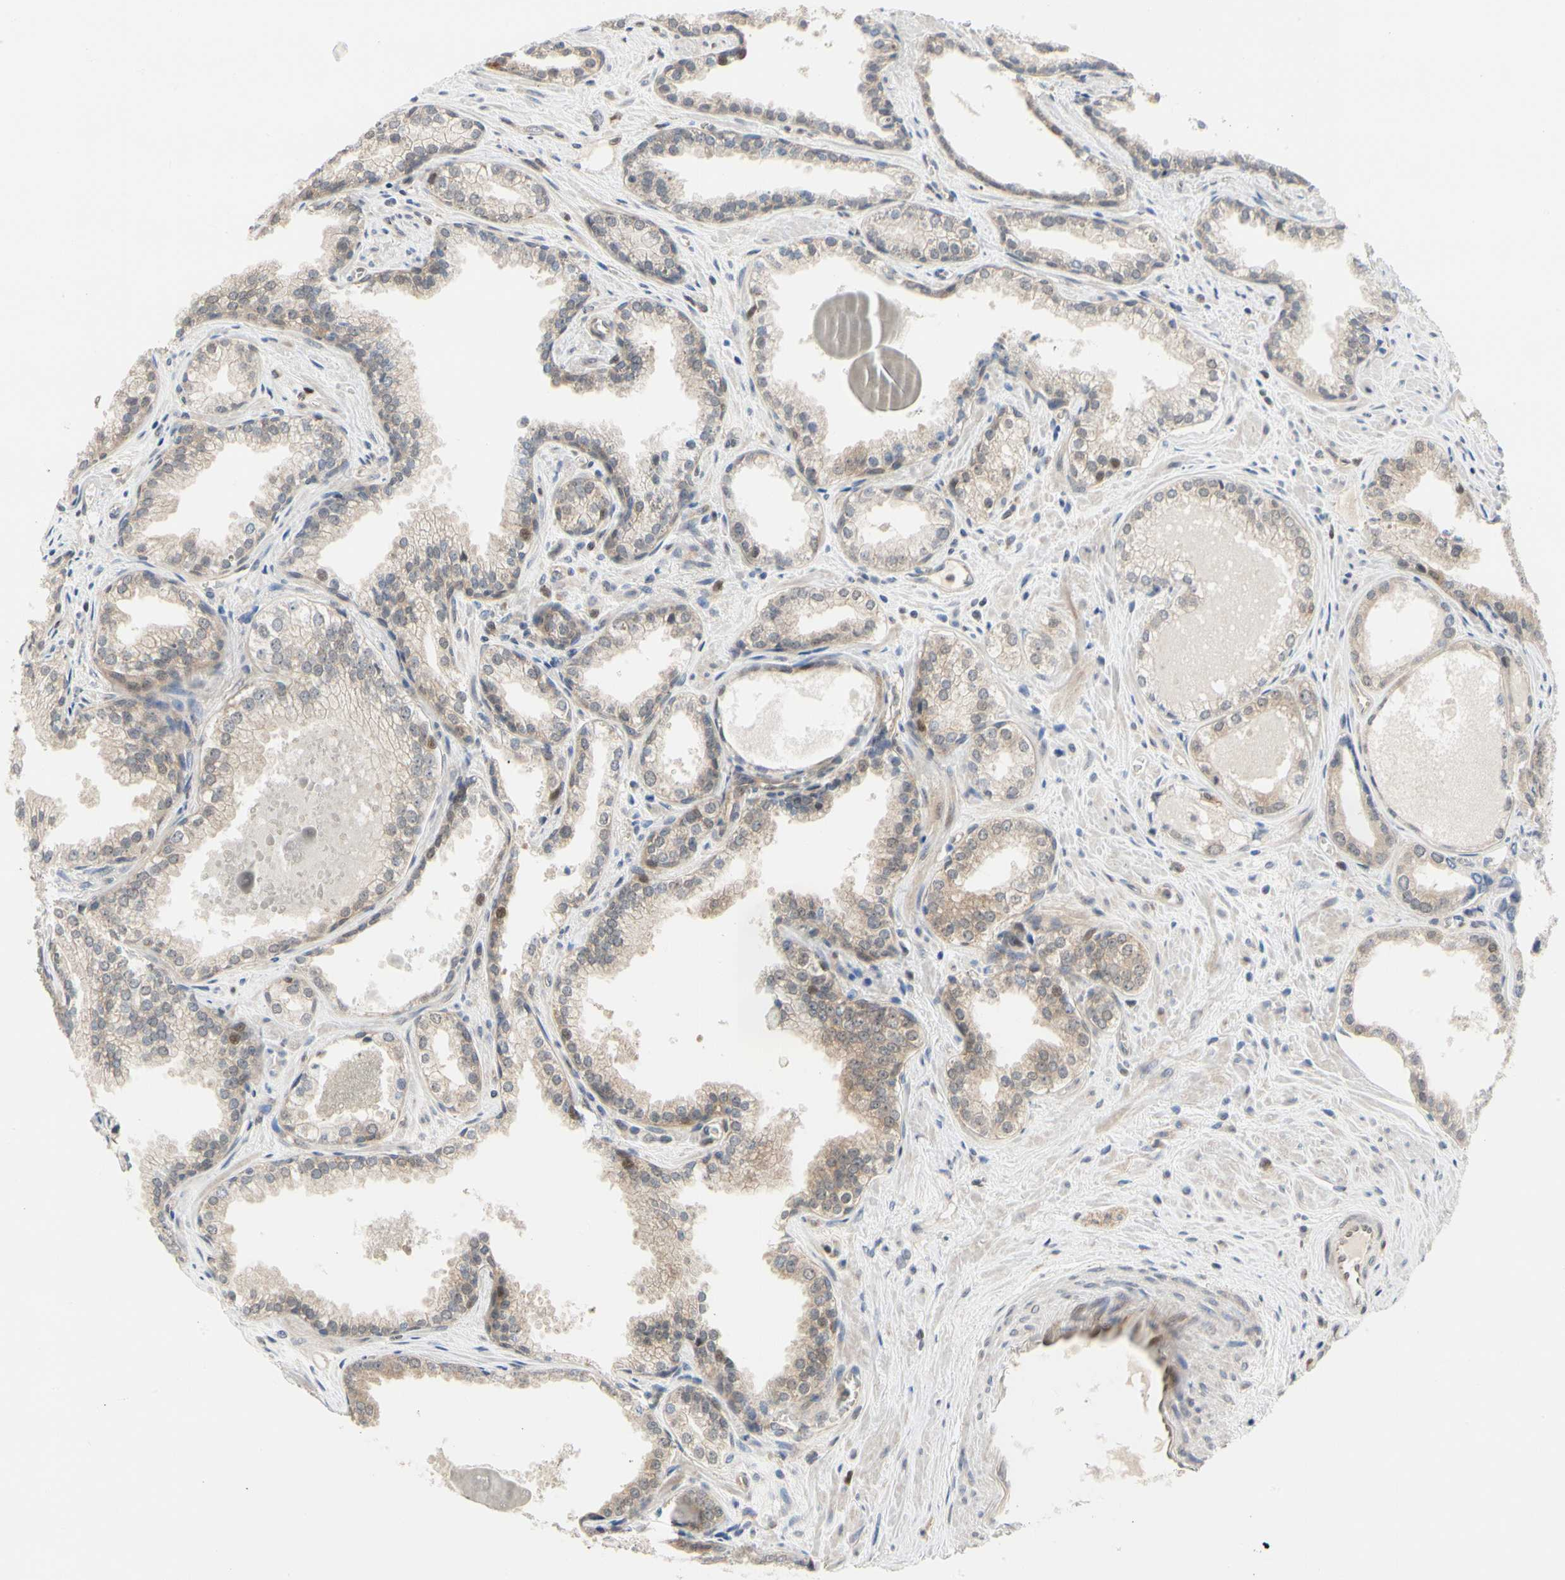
{"staining": {"intensity": "weak", "quantity": ">75%", "location": "cytoplasmic/membranous"}, "tissue": "prostate cancer", "cell_type": "Tumor cells", "image_type": "cancer", "snomed": [{"axis": "morphology", "description": "Adenocarcinoma, Low grade"}, {"axis": "topography", "description": "Prostate"}], "caption": "Brown immunohistochemical staining in human prostate low-grade adenocarcinoma demonstrates weak cytoplasmic/membranous staining in approximately >75% of tumor cells.", "gene": "CDK5", "patient": {"sex": "male", "age": 60}}